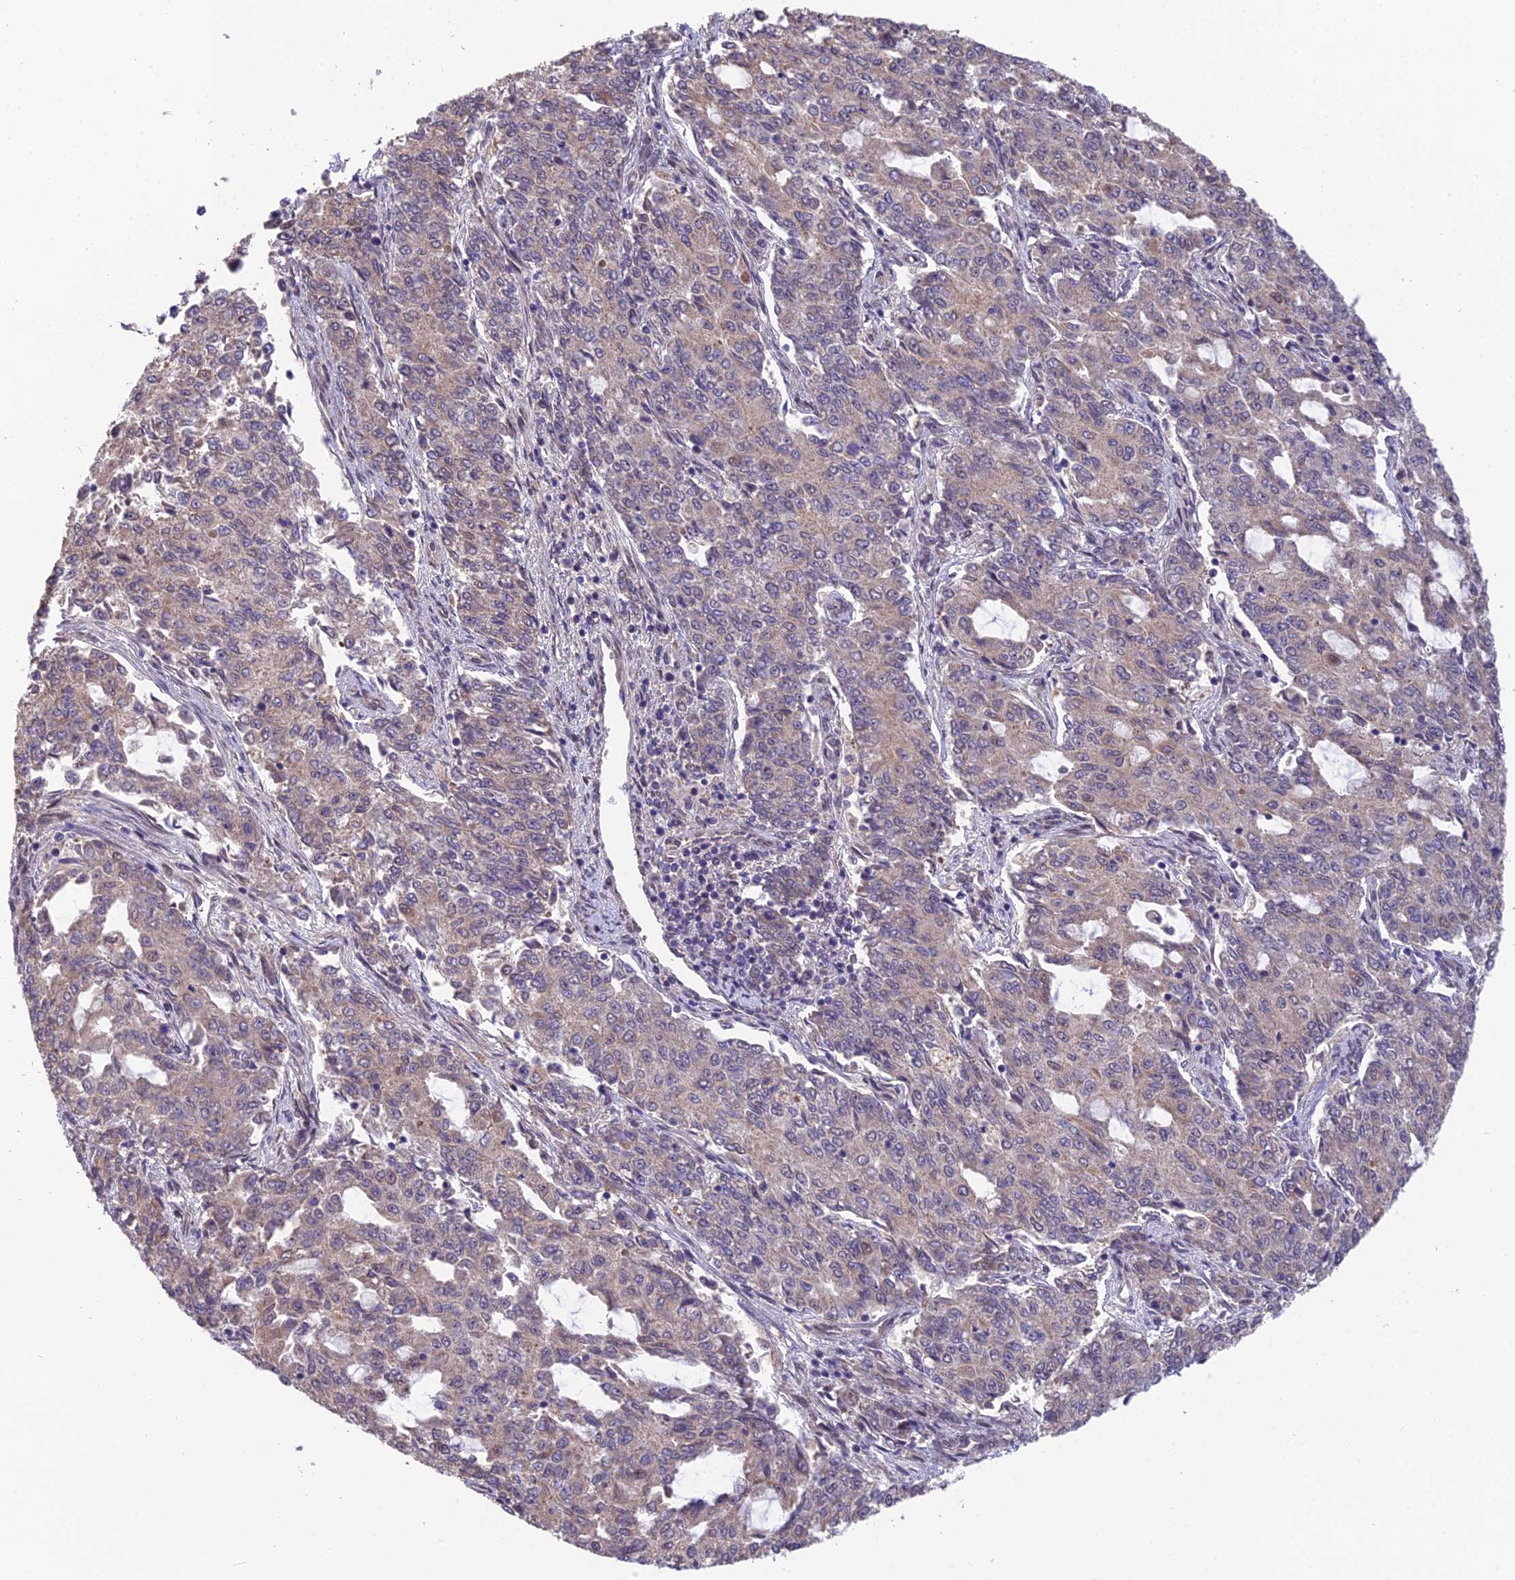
{"staining": {"intensity": "weak", "quantity": "<25%", "location": "cytoplasmic/membranous,nuclear"}, "tissue": "endometrial cancer", "cell_type": "Tumor cells", "image_type": "cancer", "snomed": [{"axis": "morphology", "description": "Adenocarcinoma, NOS"}, {"axis": "topography", "description": "Endometrium"}], "caption": "Human adenocarcinoma (endometrial) stained for a protein using immunohistochemistry exhibits no staining in tumor cells.", "gene": "CYP2R1", "patient": {"sex": "female", "age": 50}}